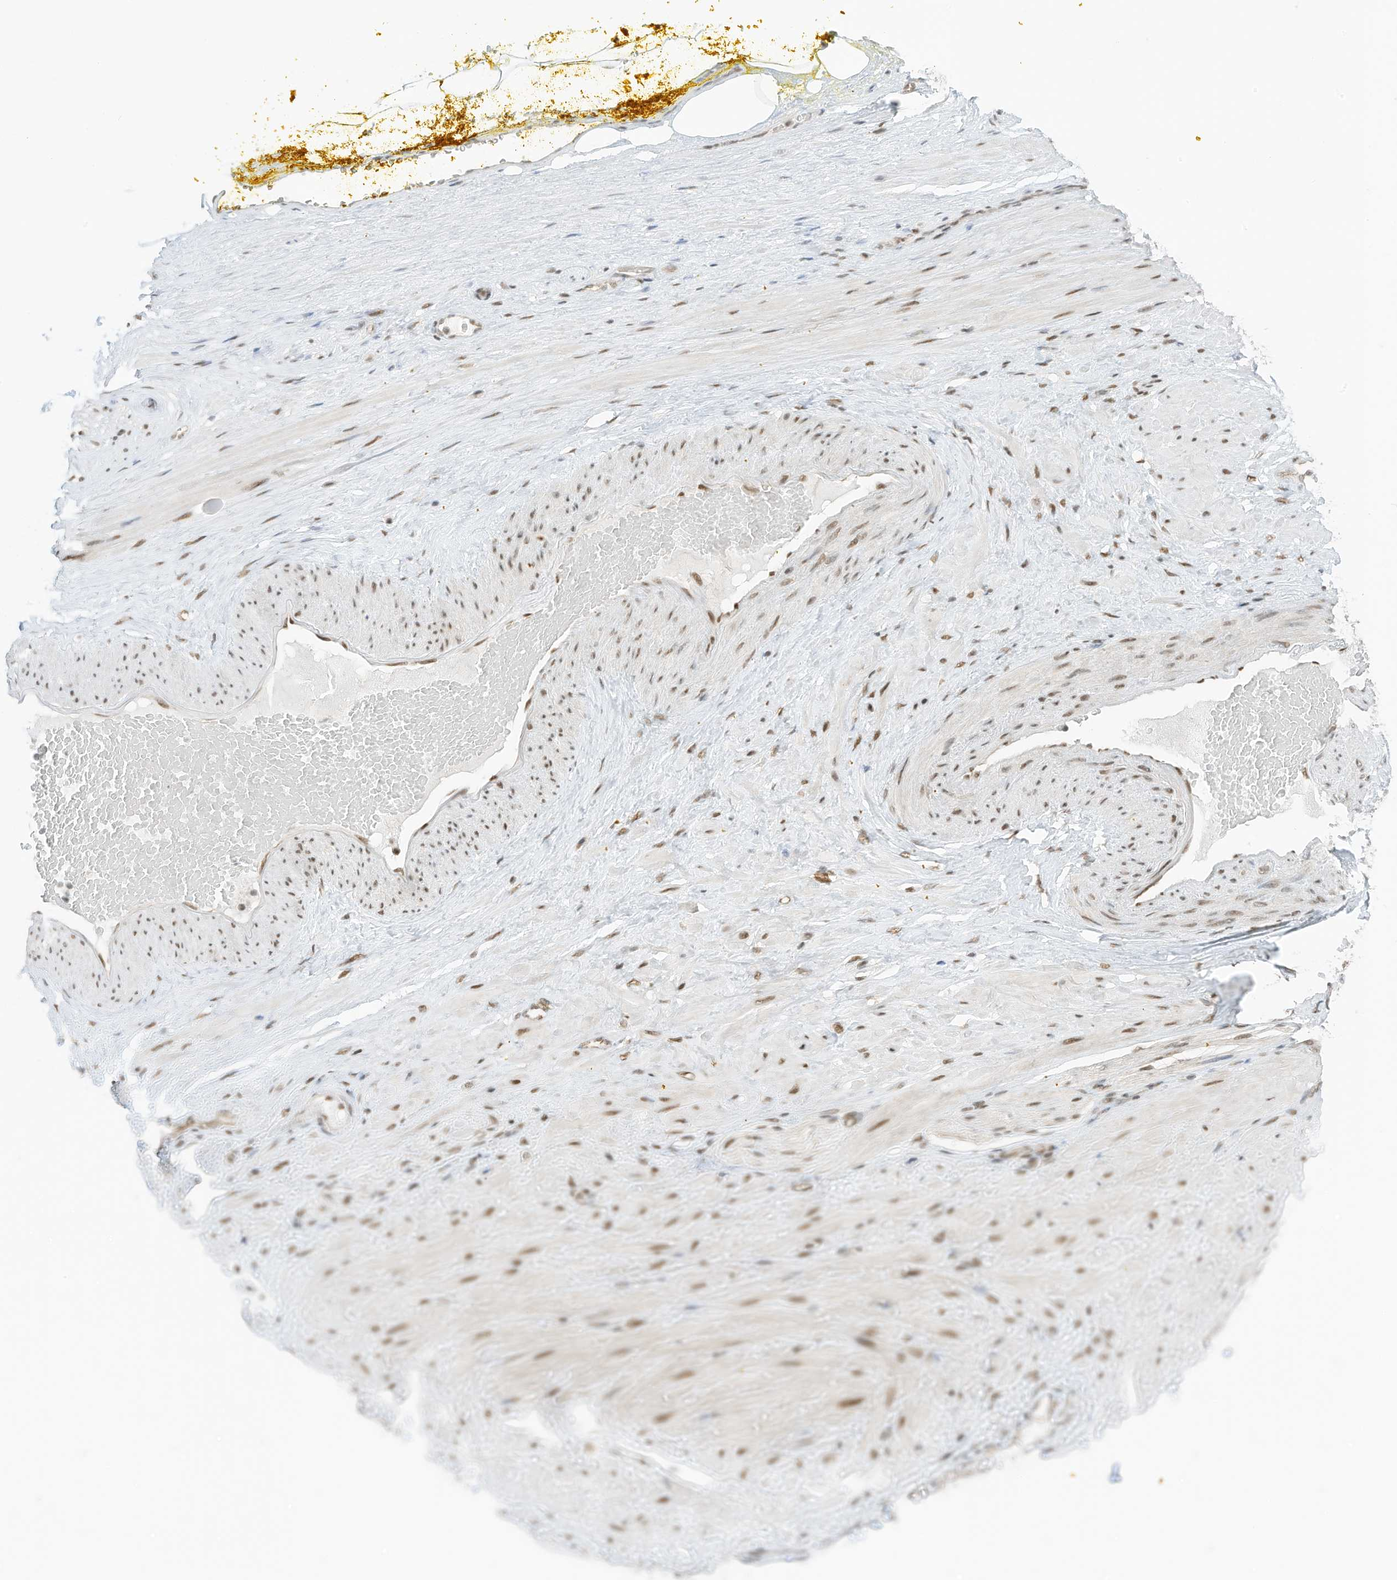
{"staining": {"intensity": "weak", "quantity": "25%-75%", "location": "nuclear"}, "tissue": "adipose tissue", "cell_type": "Adipocytes", "image_type": "normal", "snomed": [{"axis": "morphology", "description": "Normal tissue, NOS"}, {"axis": "morphology", "description": "Adenocarcinoma, Low grade"}, {"axis": "topography", "description": "Prostate"}, {"axis": "topography", "description": "Peripheral nerve tissue"}], "caption": "This photomicrograph demonstrates unremarkable adipose tissue stained with IHC to label a protein in brown. The nuclear of adipocytes show weak positivity for the protein. Nuclei are counter-stained blue.", "gene": "AURKAIP1", "patient": {"sex": "male", "age": 63}}